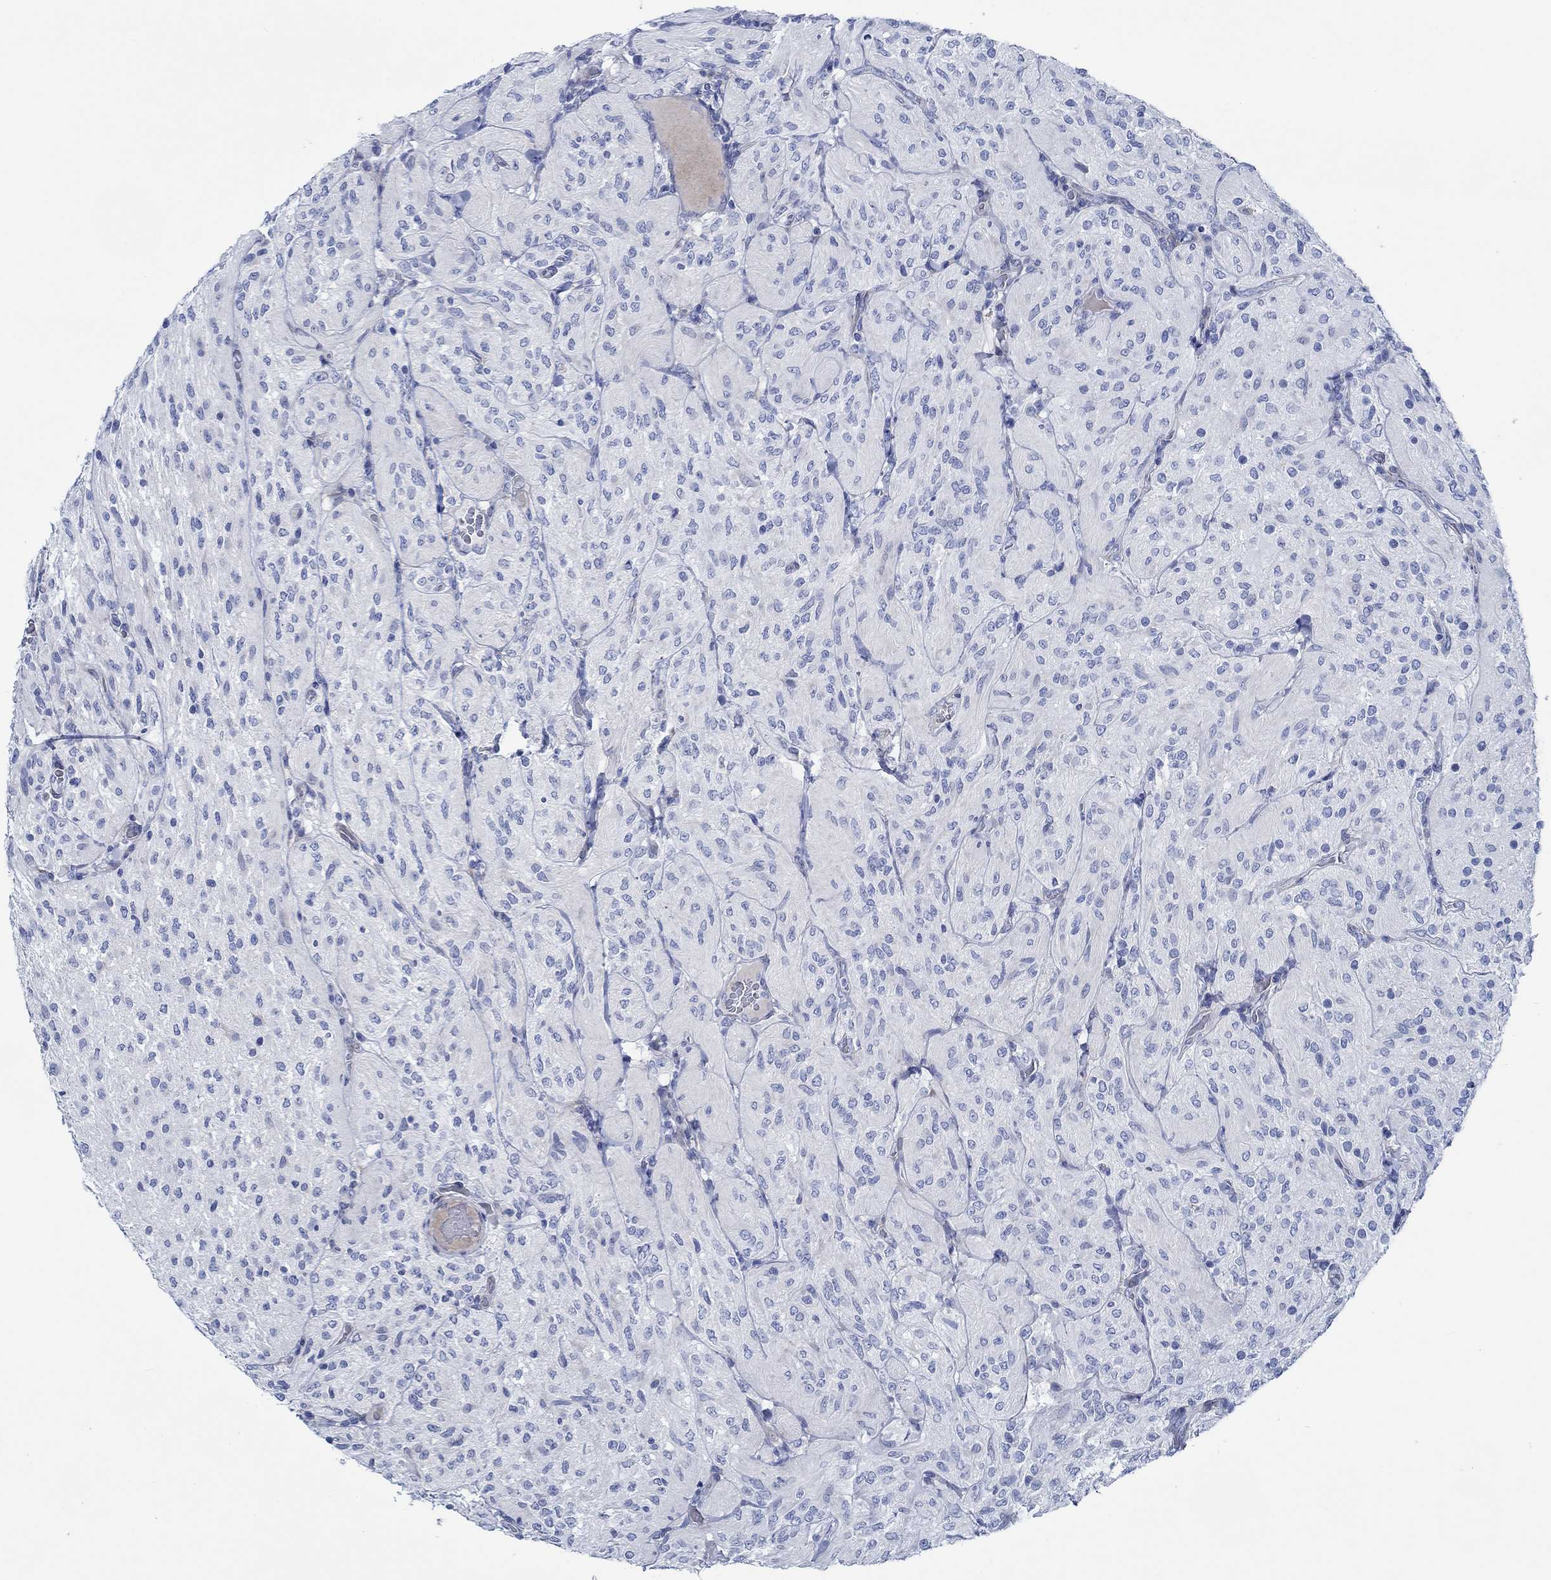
{"staining": {"intensity": "negative", "quantity": "none", "location": "none"}, "tissue": "glioma", "cell_type": "Tumor cells", "image_type": "cancer", "snomed": [{"axis": "morphology", "description": "Glioma, malignant, Low grade"}, {"axis": "topography", "description": "Brain"}], "caption": "Immunohistochemistry micrograph of neoplastic tissue: human malignant low-grade glioma stained with DAB demonstrates no significant protein staining in tumor cells. (DAB (3,3'-diaminobenzidine) IHC, high magnification).", "gene": "SVEP1", "patient": {"sex": "male", "age": 3}}